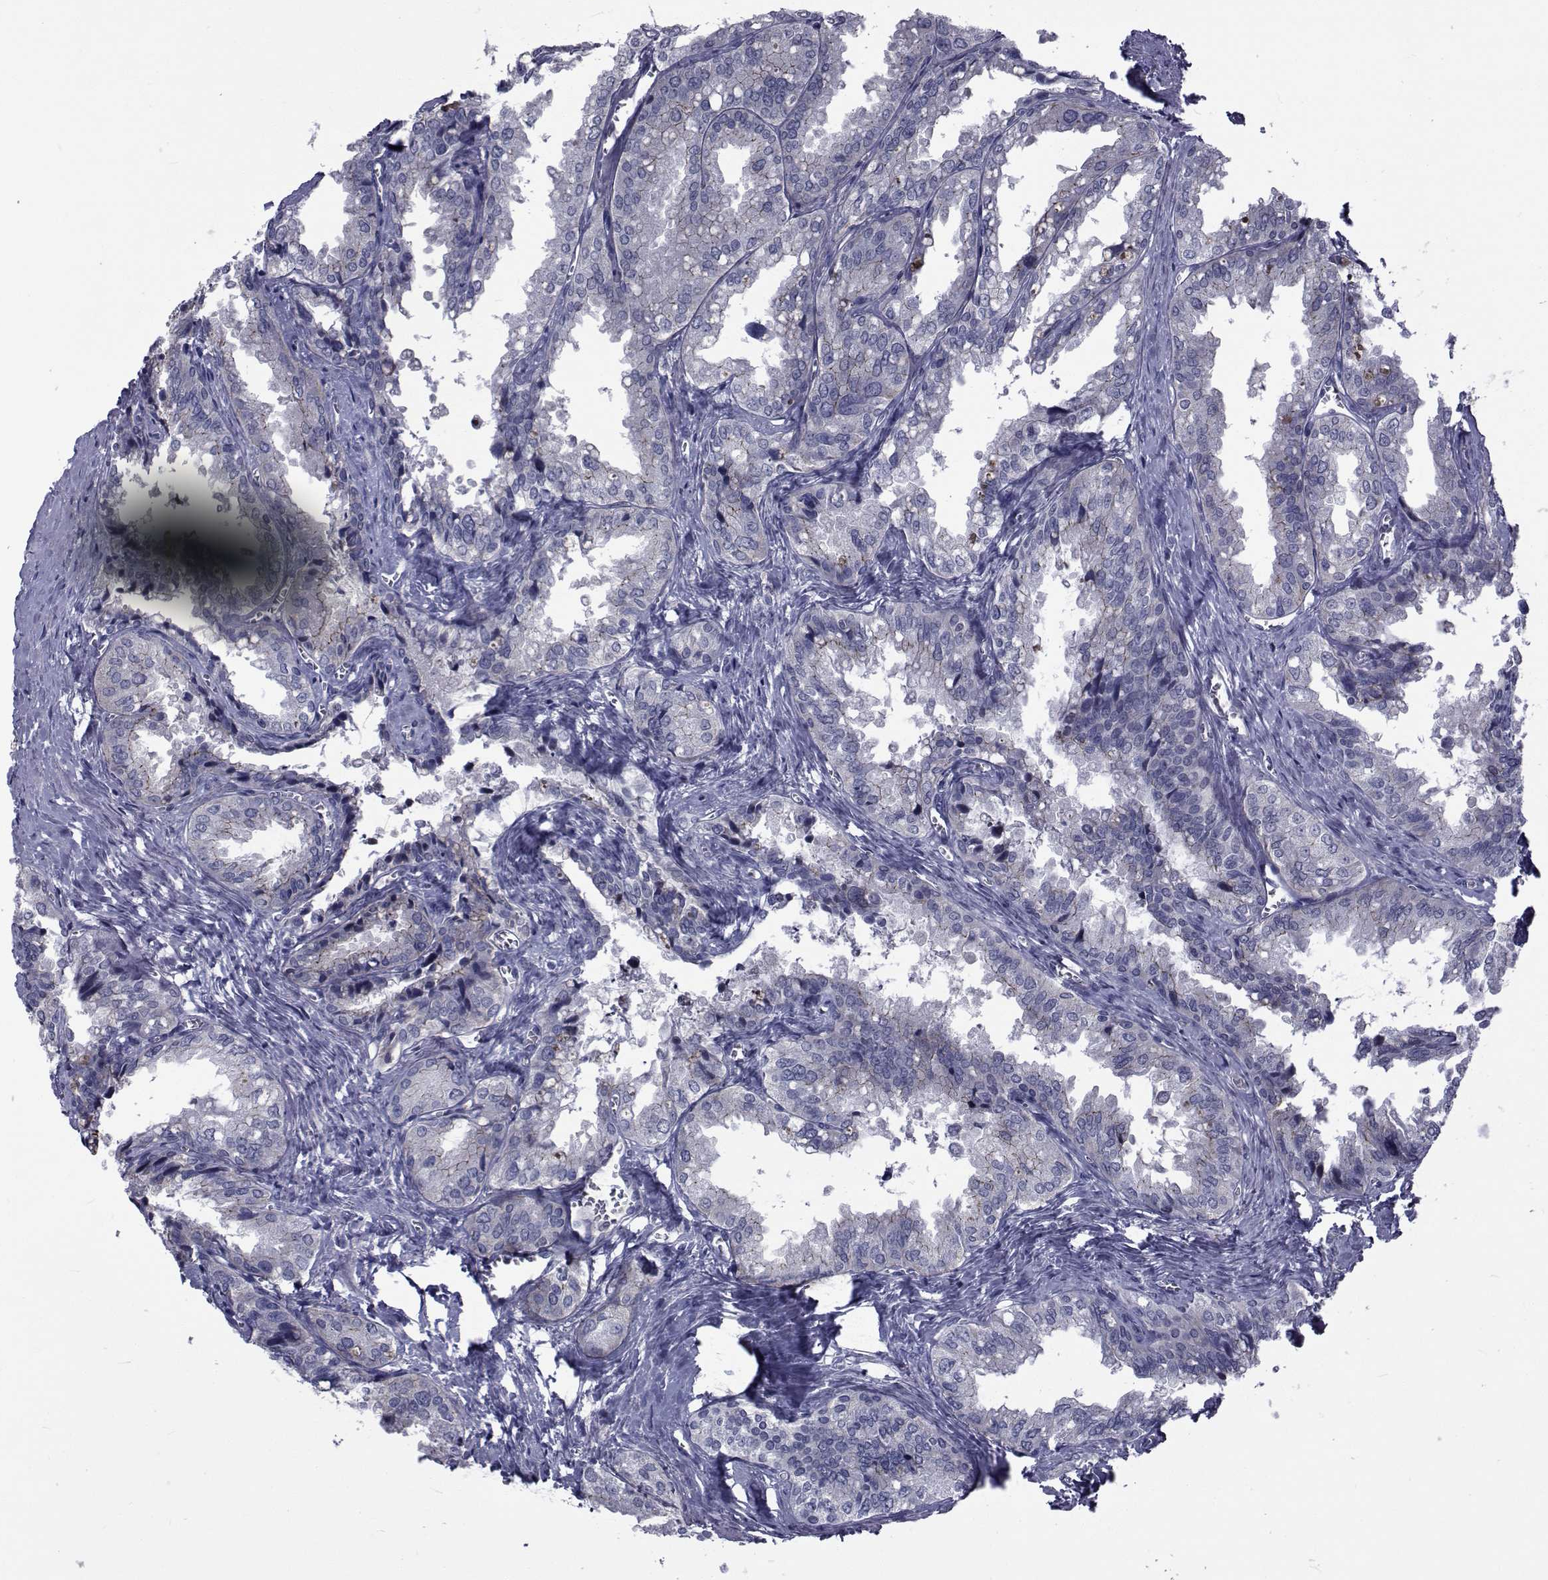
{"staining": {"intensity": "strong", "quantity": "<25%", "location": "cytoplasmic/membranous"}, "tissue": "seminal vesicle", "cell_type": "Glandular cells", "image_type": "normal", "snomed": [{"axis": "morphology", "description": "Normal tissue, NOS"}, {"axis": "topography", "description": "Seminal veicle"}], "caption": "Immunohistochemical staining of benign seminal vesicle shows strong cytoplasmic/membranous protein staining in about <25% of glandular cells.", "gene": "SLC30A10", "patient": {"sex": "male", "age": 67}}